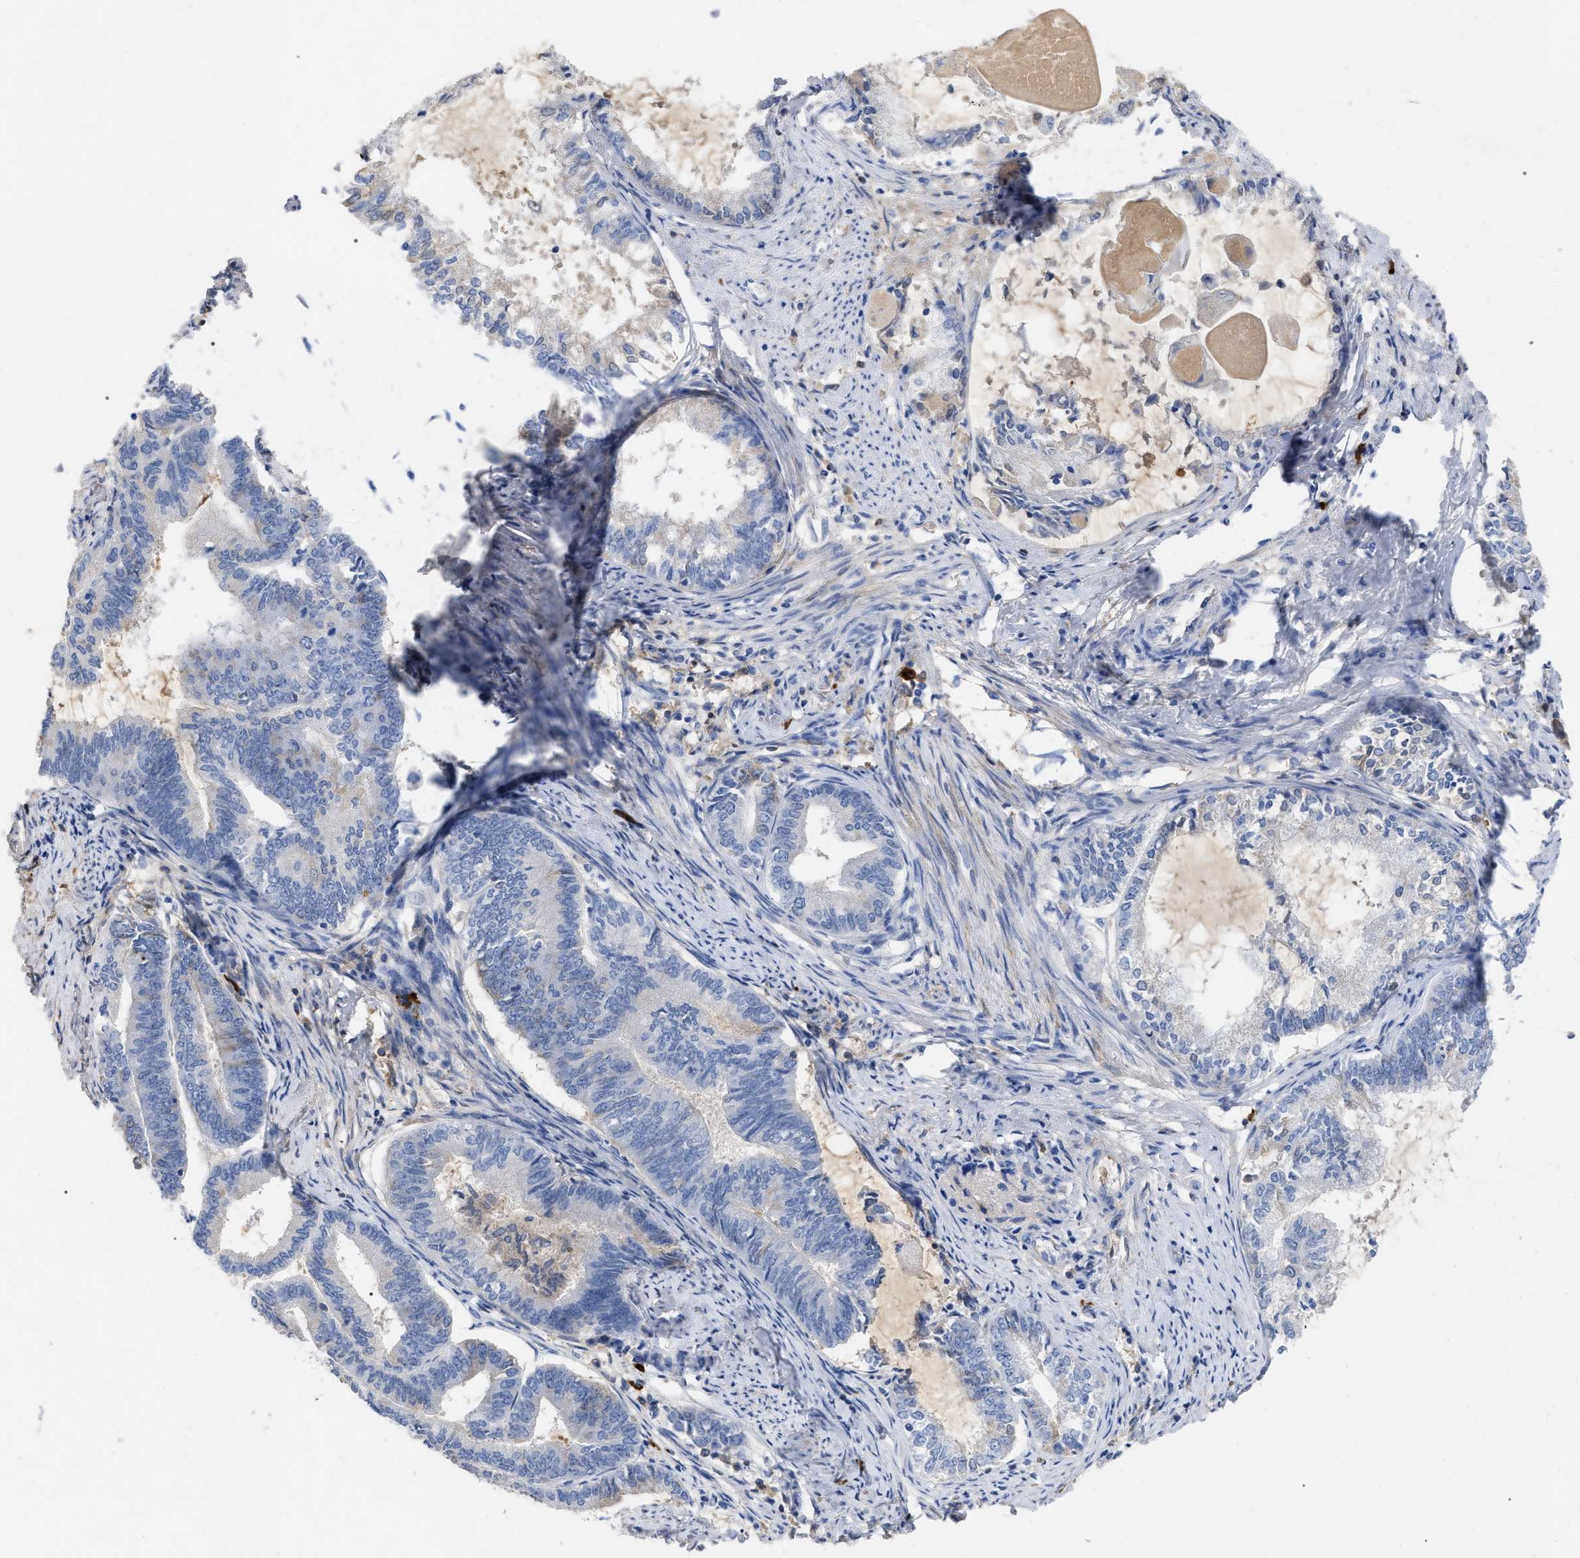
{"staining": {"intensity": "negative", "quantity": "none", "location": "none"}, "tissue": "endometrial cancer", "cell_type": "Tumor cells", "image_type": "cancer", "snomed": [{"axis": "morphology", "description": "Adenocarcinoma, NOS"}, {"axis": "topography", "description": "Endometrium"}], "caption": "Tumor cells are negative for protein expression in human endometrial adenocarcinoma.", "gene": "IGHV5-51", "patient": {"sex": "female", "age": 86}}